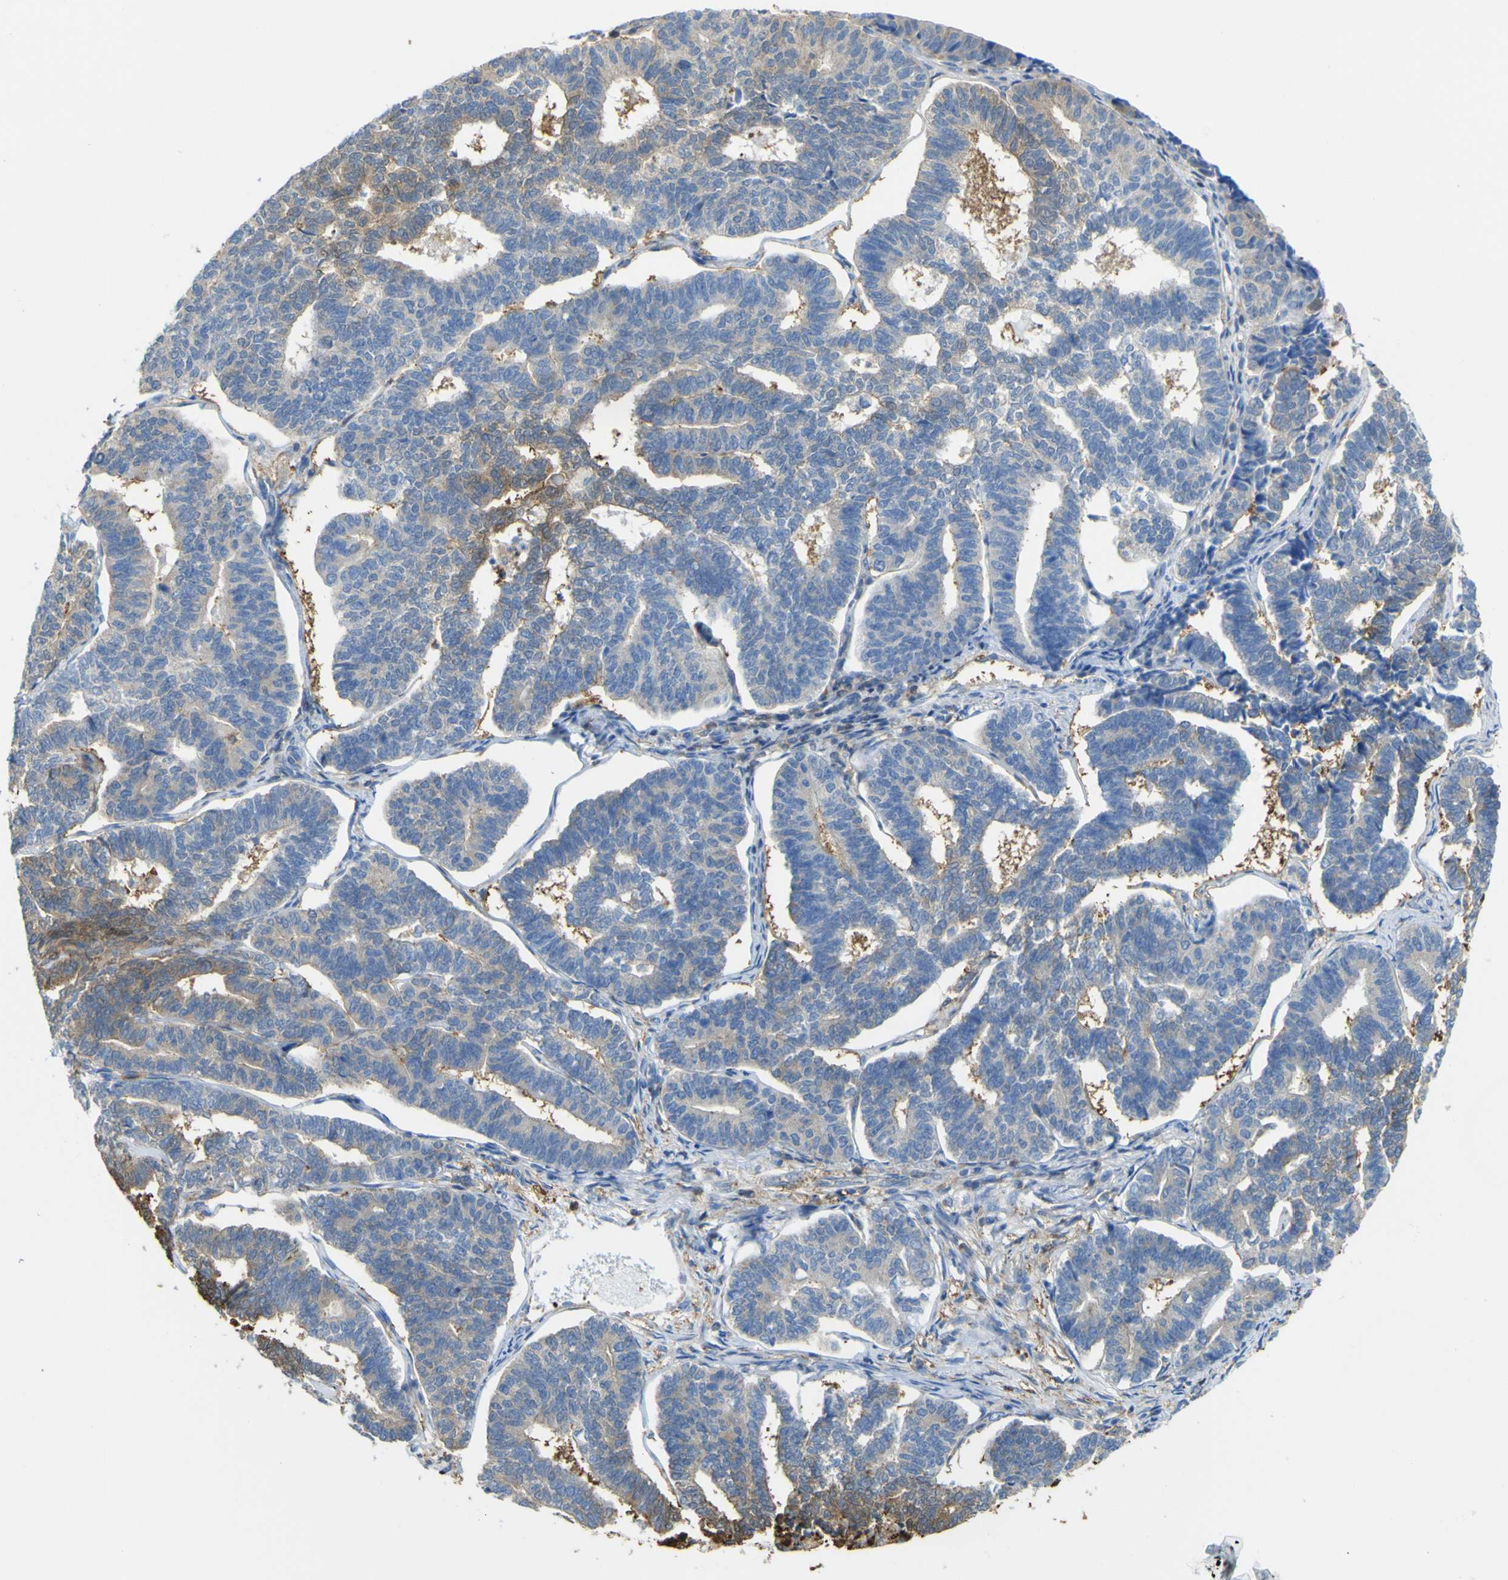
{"staining": {"intensity": "moderate", "quantity": "25%-75%", "location": "cytoplasmic/membranous"}, "tissue": "endometrial cancer", "cell_type": "Tumor cells", "image_type": "cancer", "snomed": [{"axis": "morphology", "description": "Adenocarcinoma, NOS"}, {"axis": "topography", "description": "Endometrium"}], "caption": "Endometrial adenocarcinoma was stained to show a protein in brown. There is medium levels of moderate cytoplasmic/membranous positivity in approximately 25%-75% of tumor cells.", "gene": "ABHD3", "patient": {"sex": "female", "age": 70}}